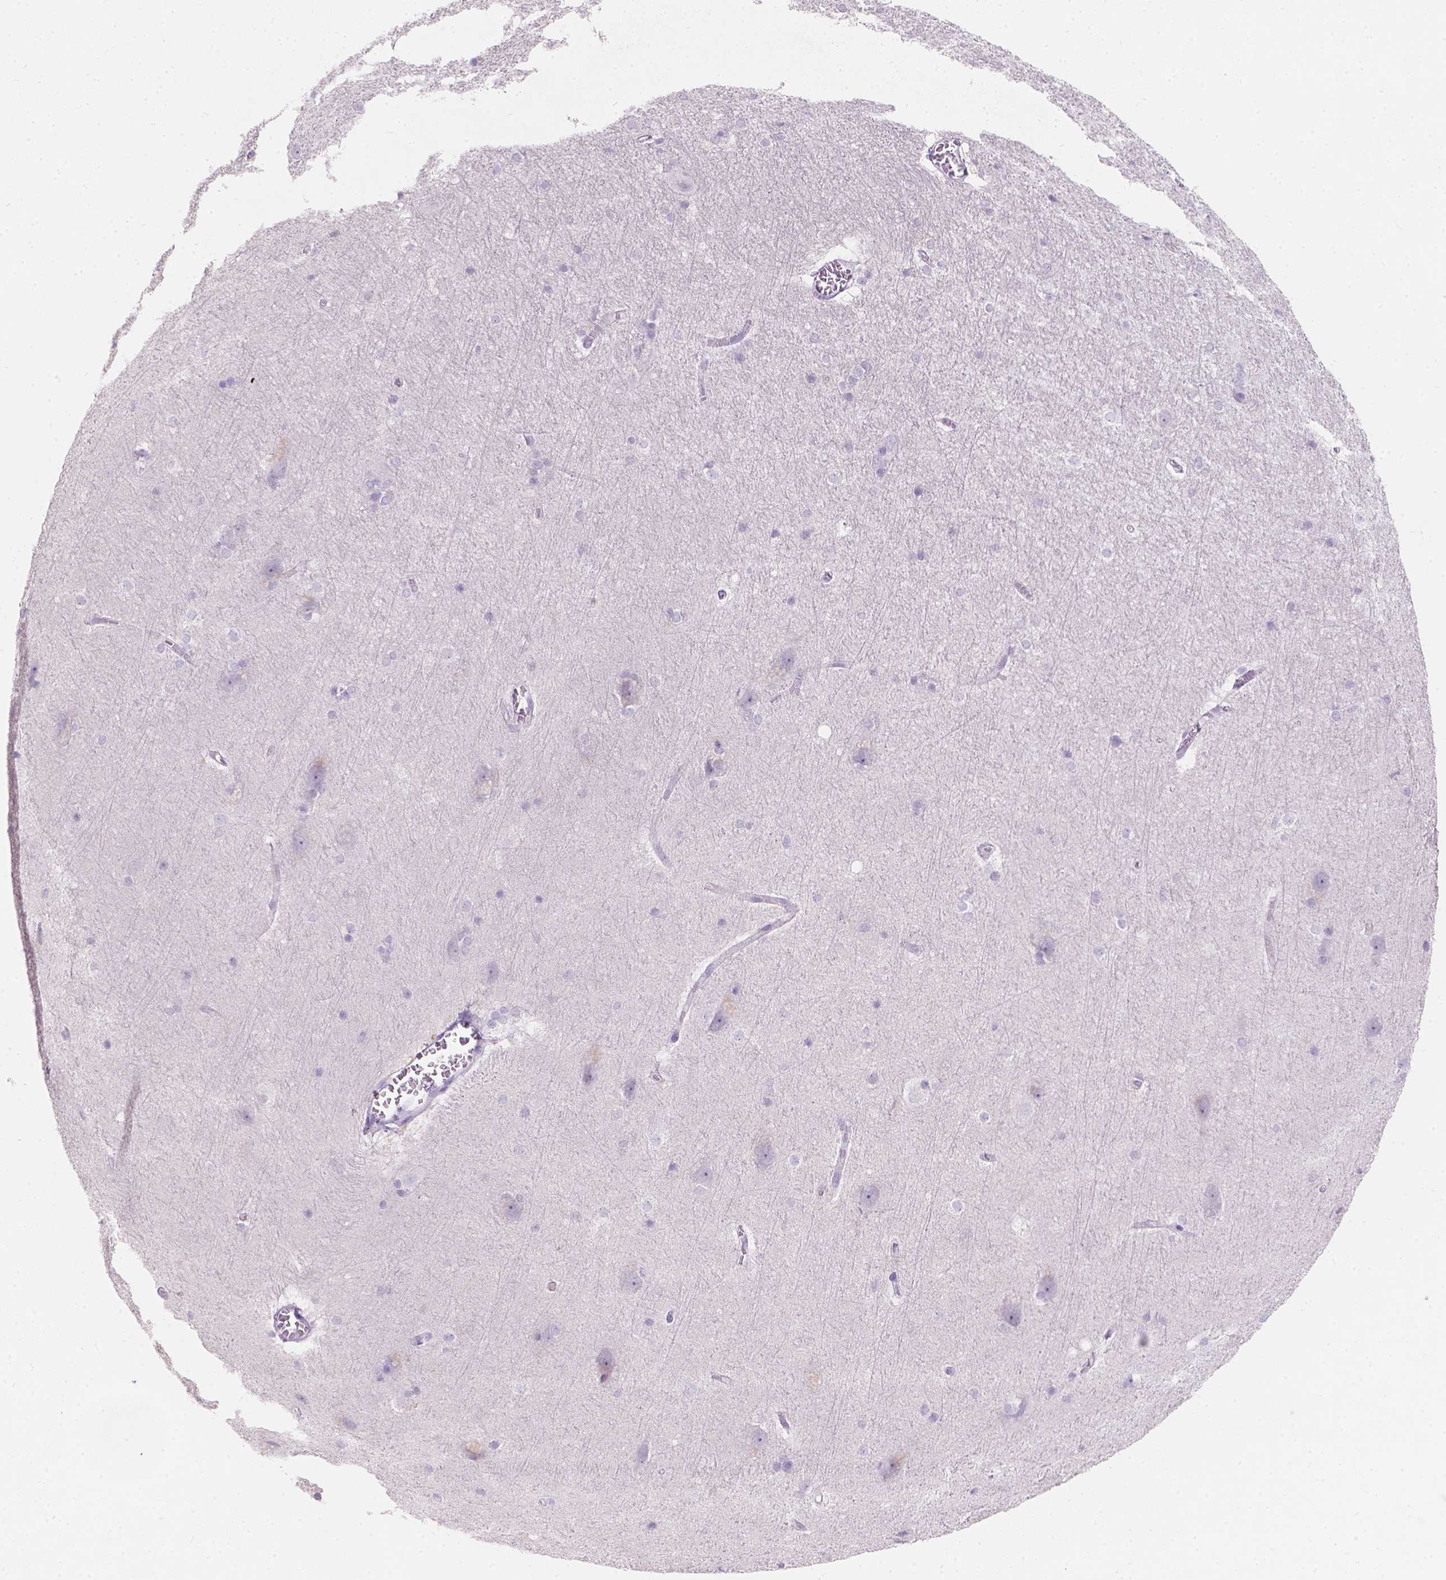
{"staining": {"intensity": "negative", "quantity": "none", "location": "none"}, "tissue": "hippocampus", "cell_type": "Glial cells", "image_type": "normal", "snomed": [{"axis": "morphology", "description": "Normal tissue, NOS"}, {"axis": "topography", "description": "Cerebral cortex"}, {"axis": "topography", "description": "Hippocampus"}], "caption": "Immunohistochemical staining of normal human hippocampus shows no significant positivity in glial cells.", "gene": "GAL3ST2", "patient": {"sex": "female", "age": 19}}